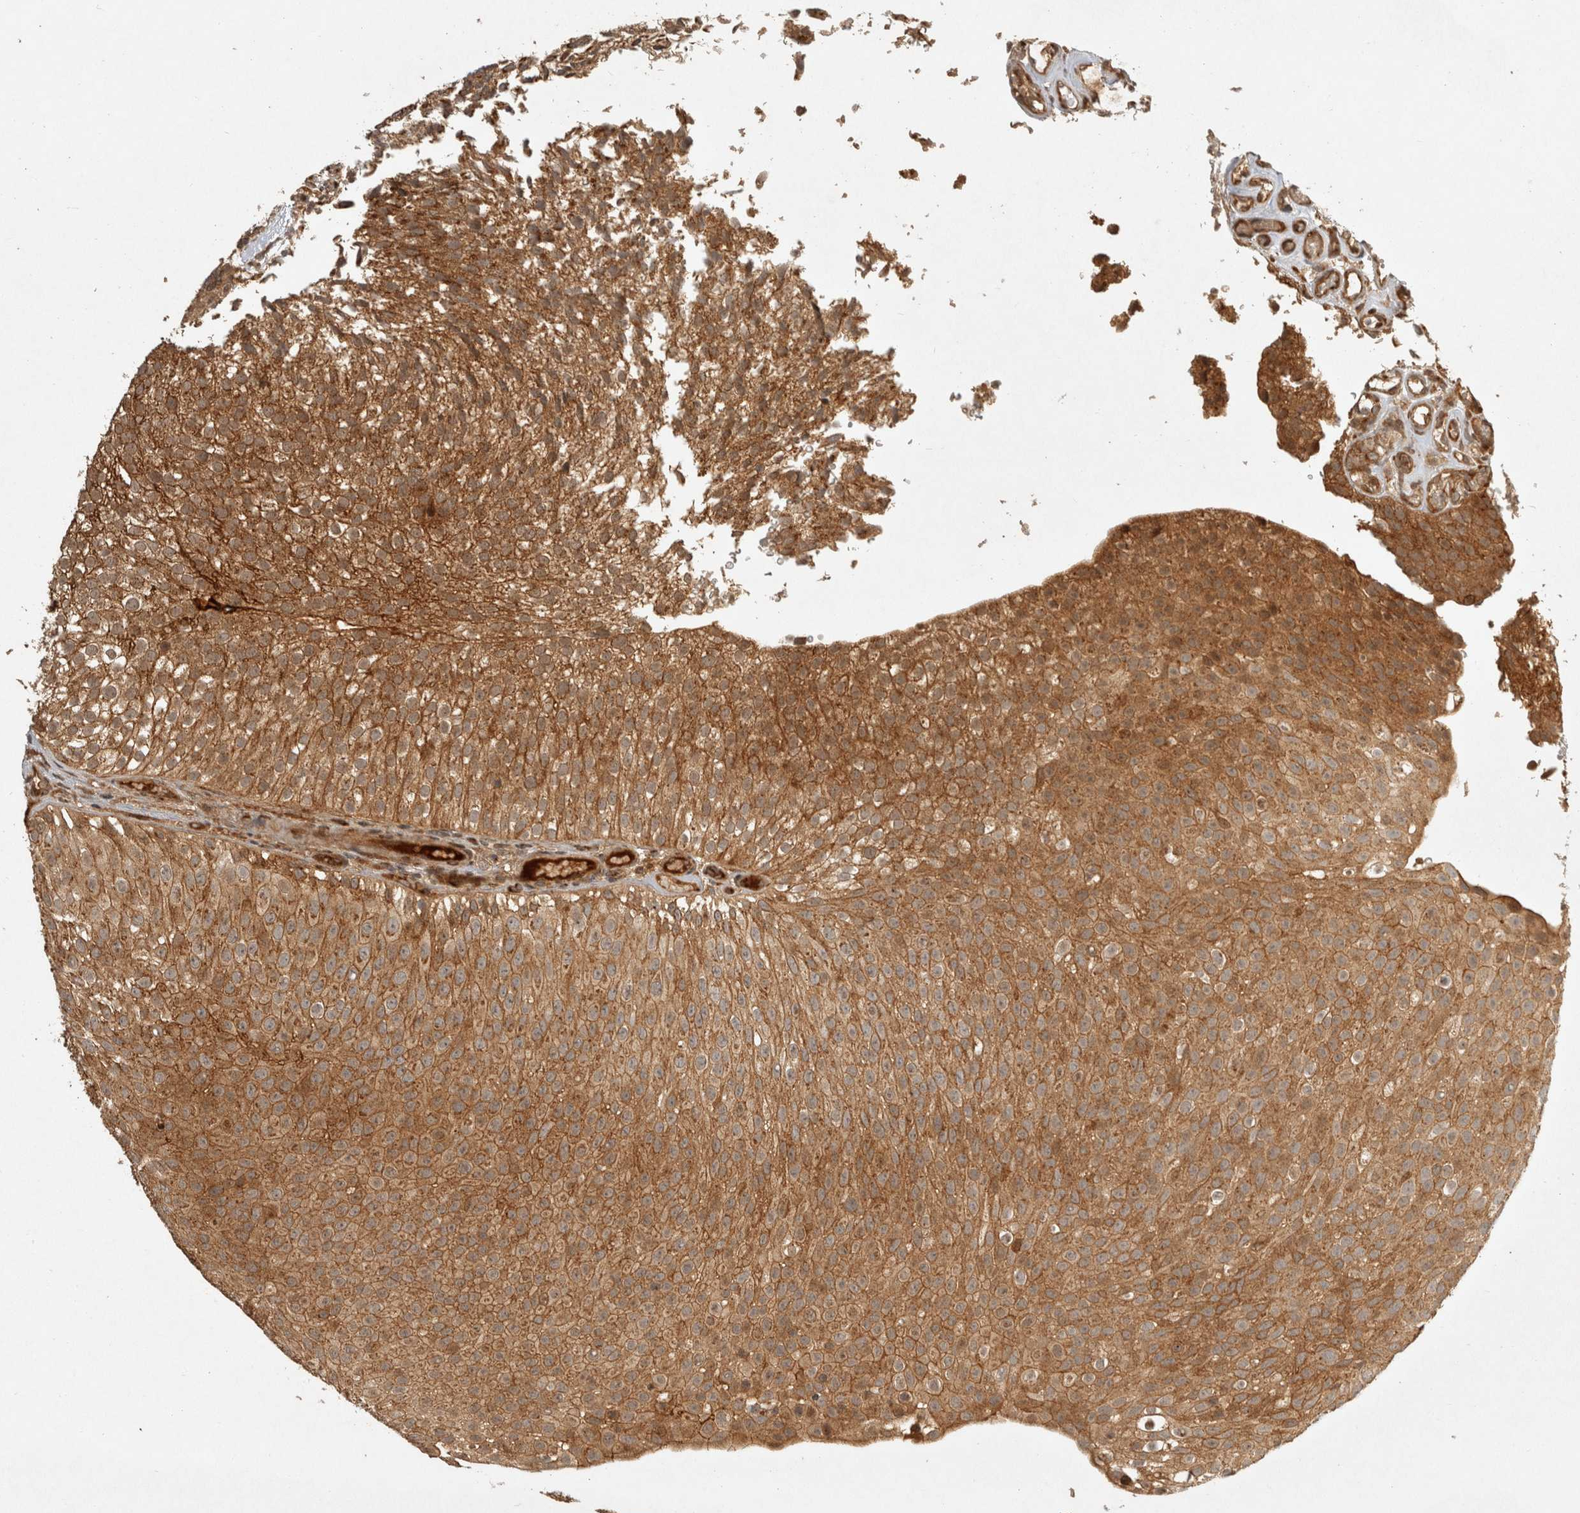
{"staining": {"intensity": "moderate", "quantity": ">75%", "location": "cytoplasmic/membranous"}, "tissue": "urothelial cancer", "cell_type": "Tumor cells", "image_type": "cancer", "snomed": [{"axis": "morphology", "description": "Urothelial carcinoma, Low grade"}, {"axis": "topography", "description": "Urinary bladder"}], "caption": "Protein analysis of urothelial carcinoma (low-grade) tissue demonstrates moderate cytoplasmic/membranous staining in about >75% of tumor cells.", "gene": "CAMSAP2", "patient": {"sex": "male", "age": 78}}